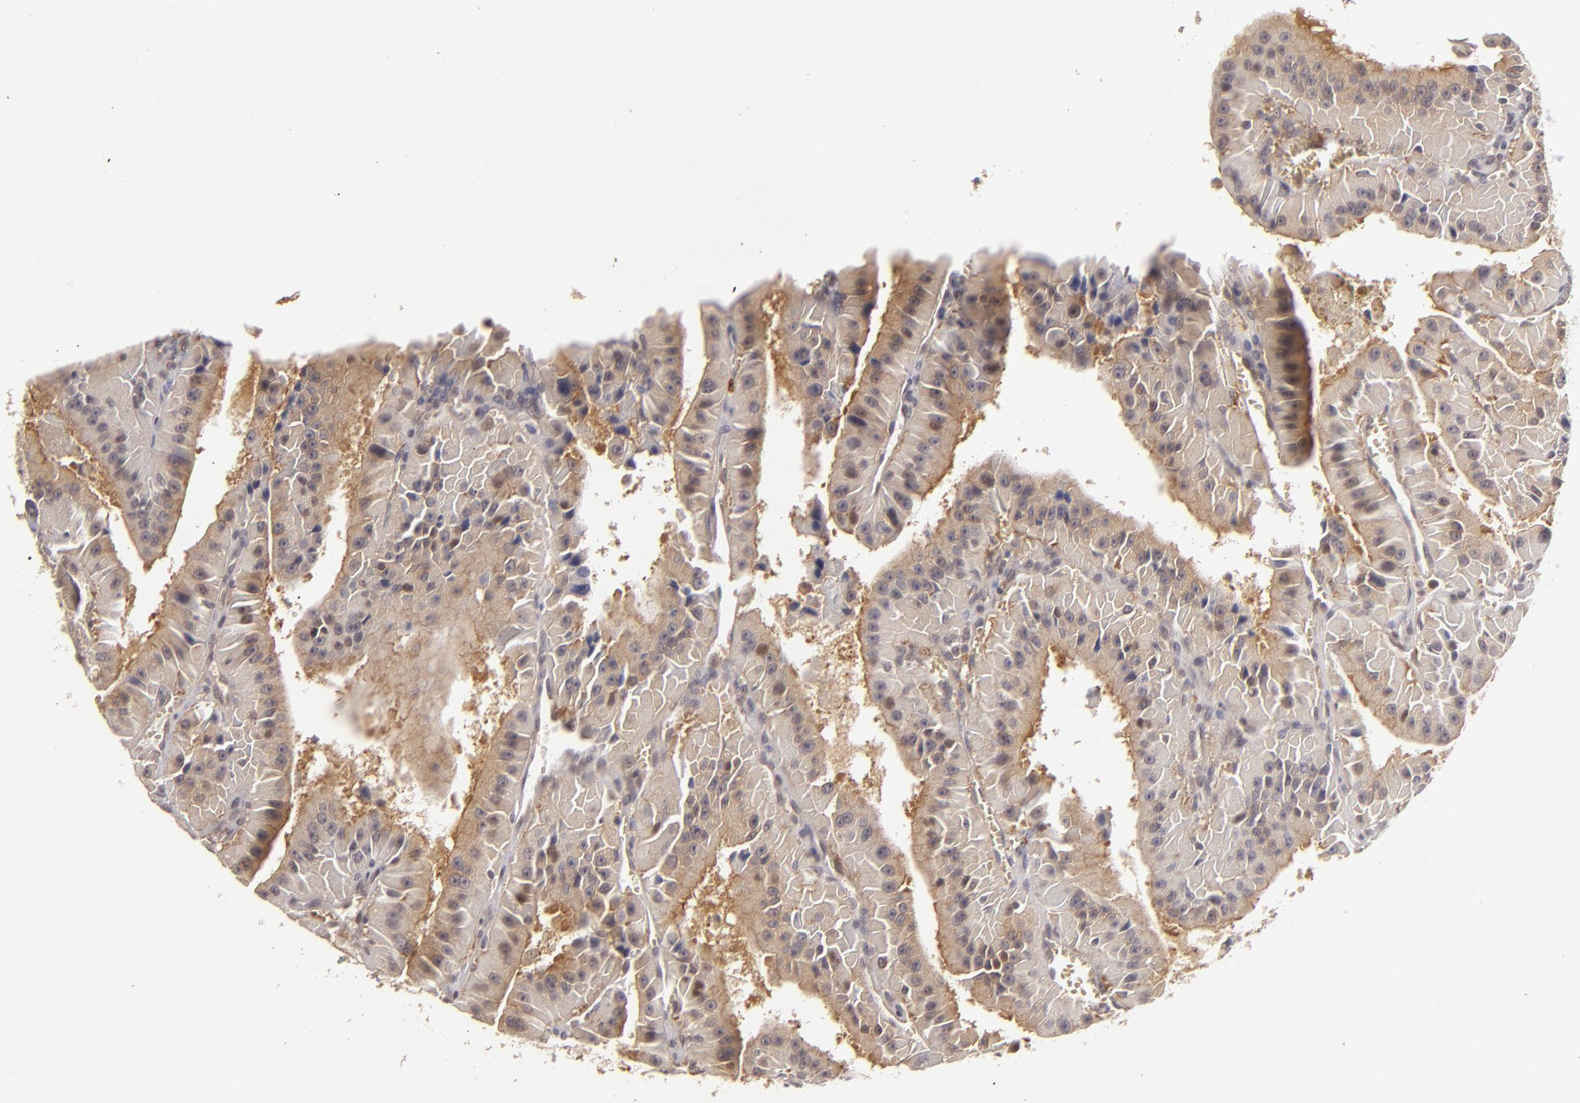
{"staining": {"intensity": "moderate", "quantity": "25%-75%", "location": "cytoplasmic/membranous"}, "tissue": "thyroid cancer", "cell_type": "Tumor cells", "image_type": "cancer", "snomed": [{"axis": "morphology", "description": "Carcinoma, NOS"}, {"axis": "topography", "description": "Thyroid gland"}], "caption": "A photomicrograph of thyroid cancer stained for a protein reveals moderate cytoplasmic/membranous brown staining in tumor cells.", "gene": "MAPK3", "patient": {"sex": "male", "age": 76}}